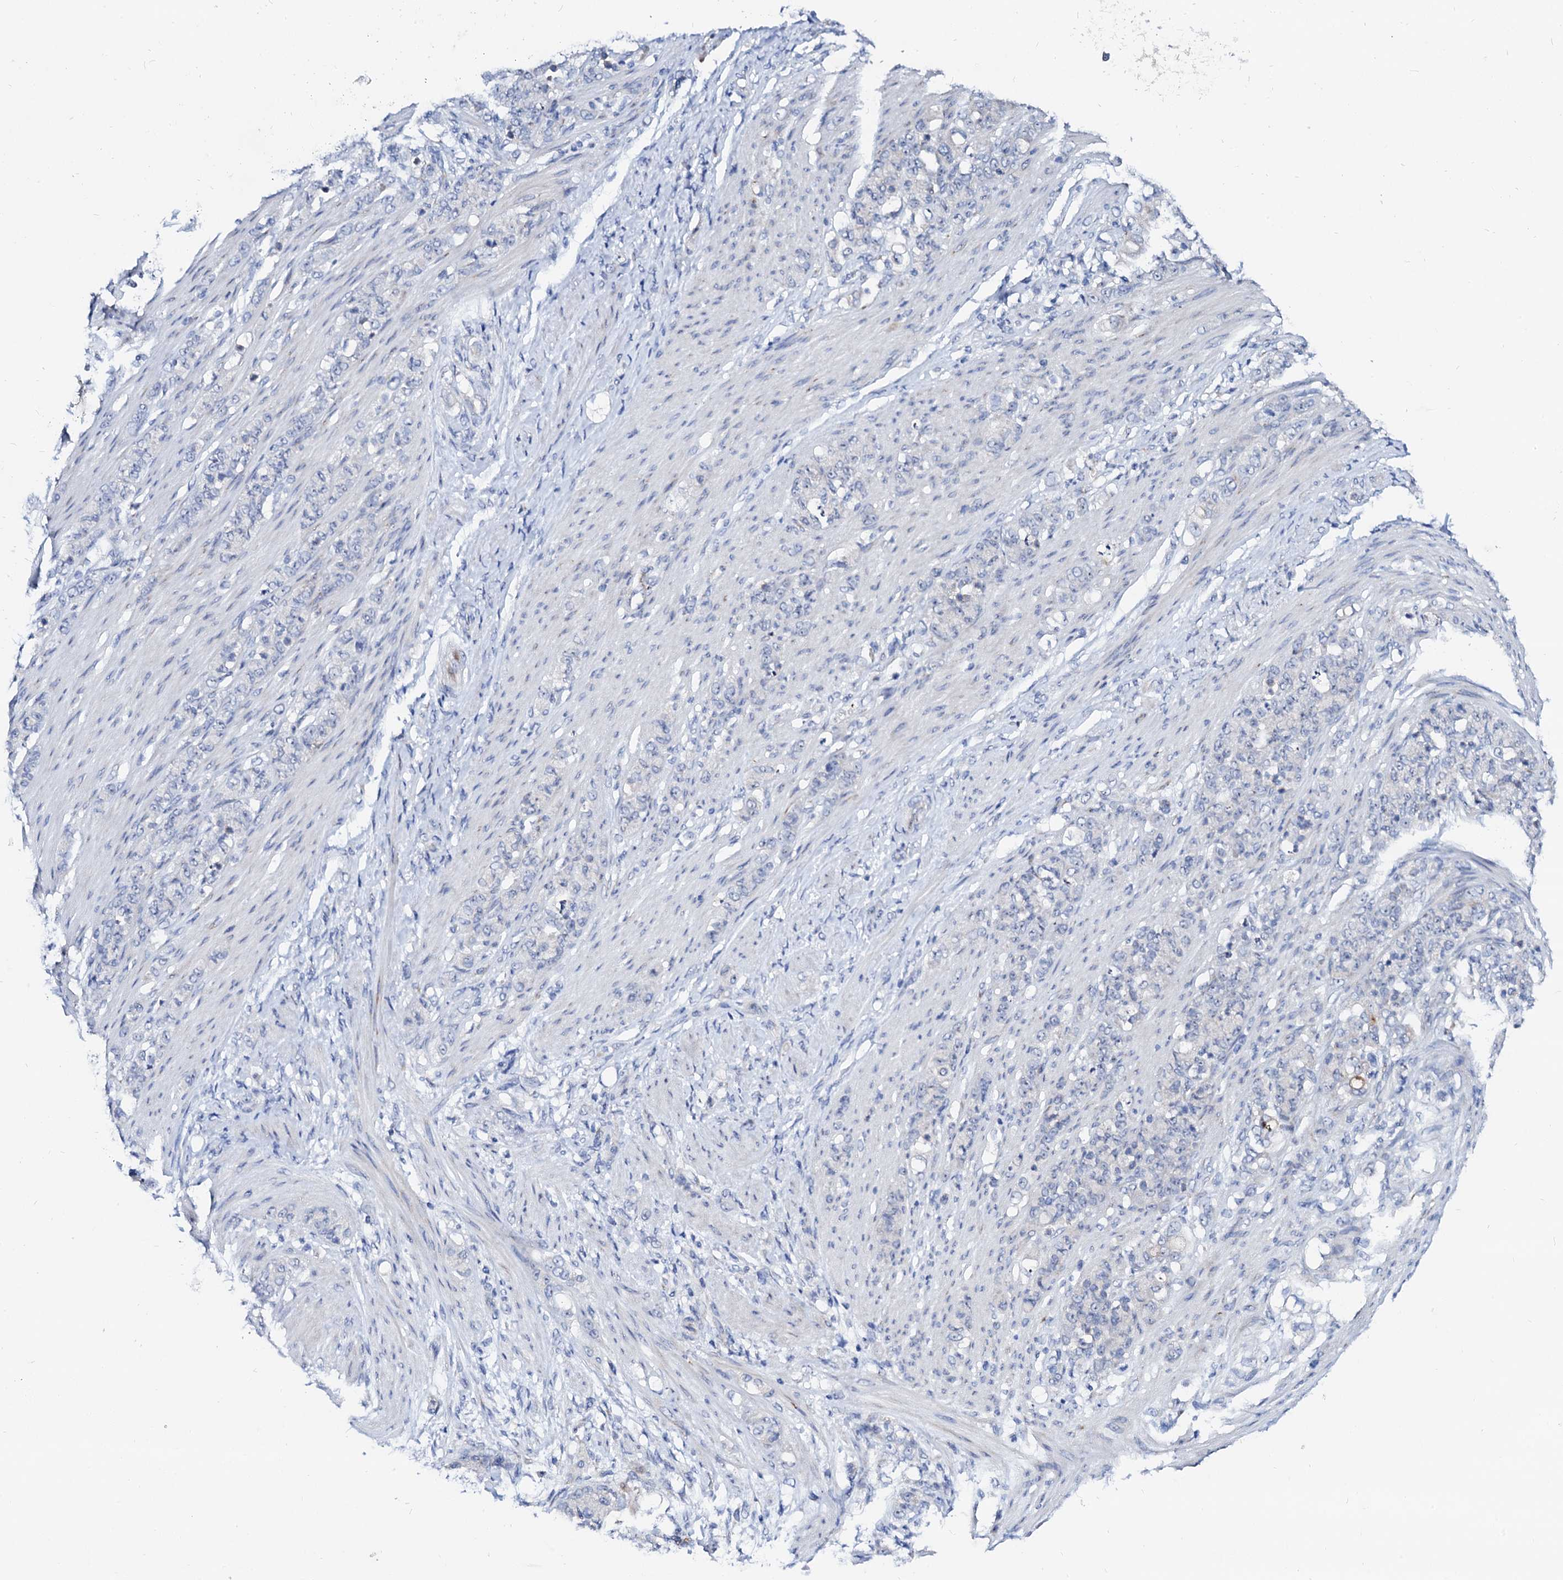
{"staining": {"intensity": "negative", "quantity": "none", "location": "none"}, "tissue": "stomach cancer", "cell_type": "Tumor cells", "image_type": "cancer", "snomed": [{"axis": "morphology", "description": "Adenocarcinoma, NOS"}, {"axis": "topography", "description": "Stomach"}], "caption": "There is no significant staining in tumor cells of stomach cancer (adenocarcinoma).", "gene": "BTBD16", "patient": {"sex": "female", "age": 79}}